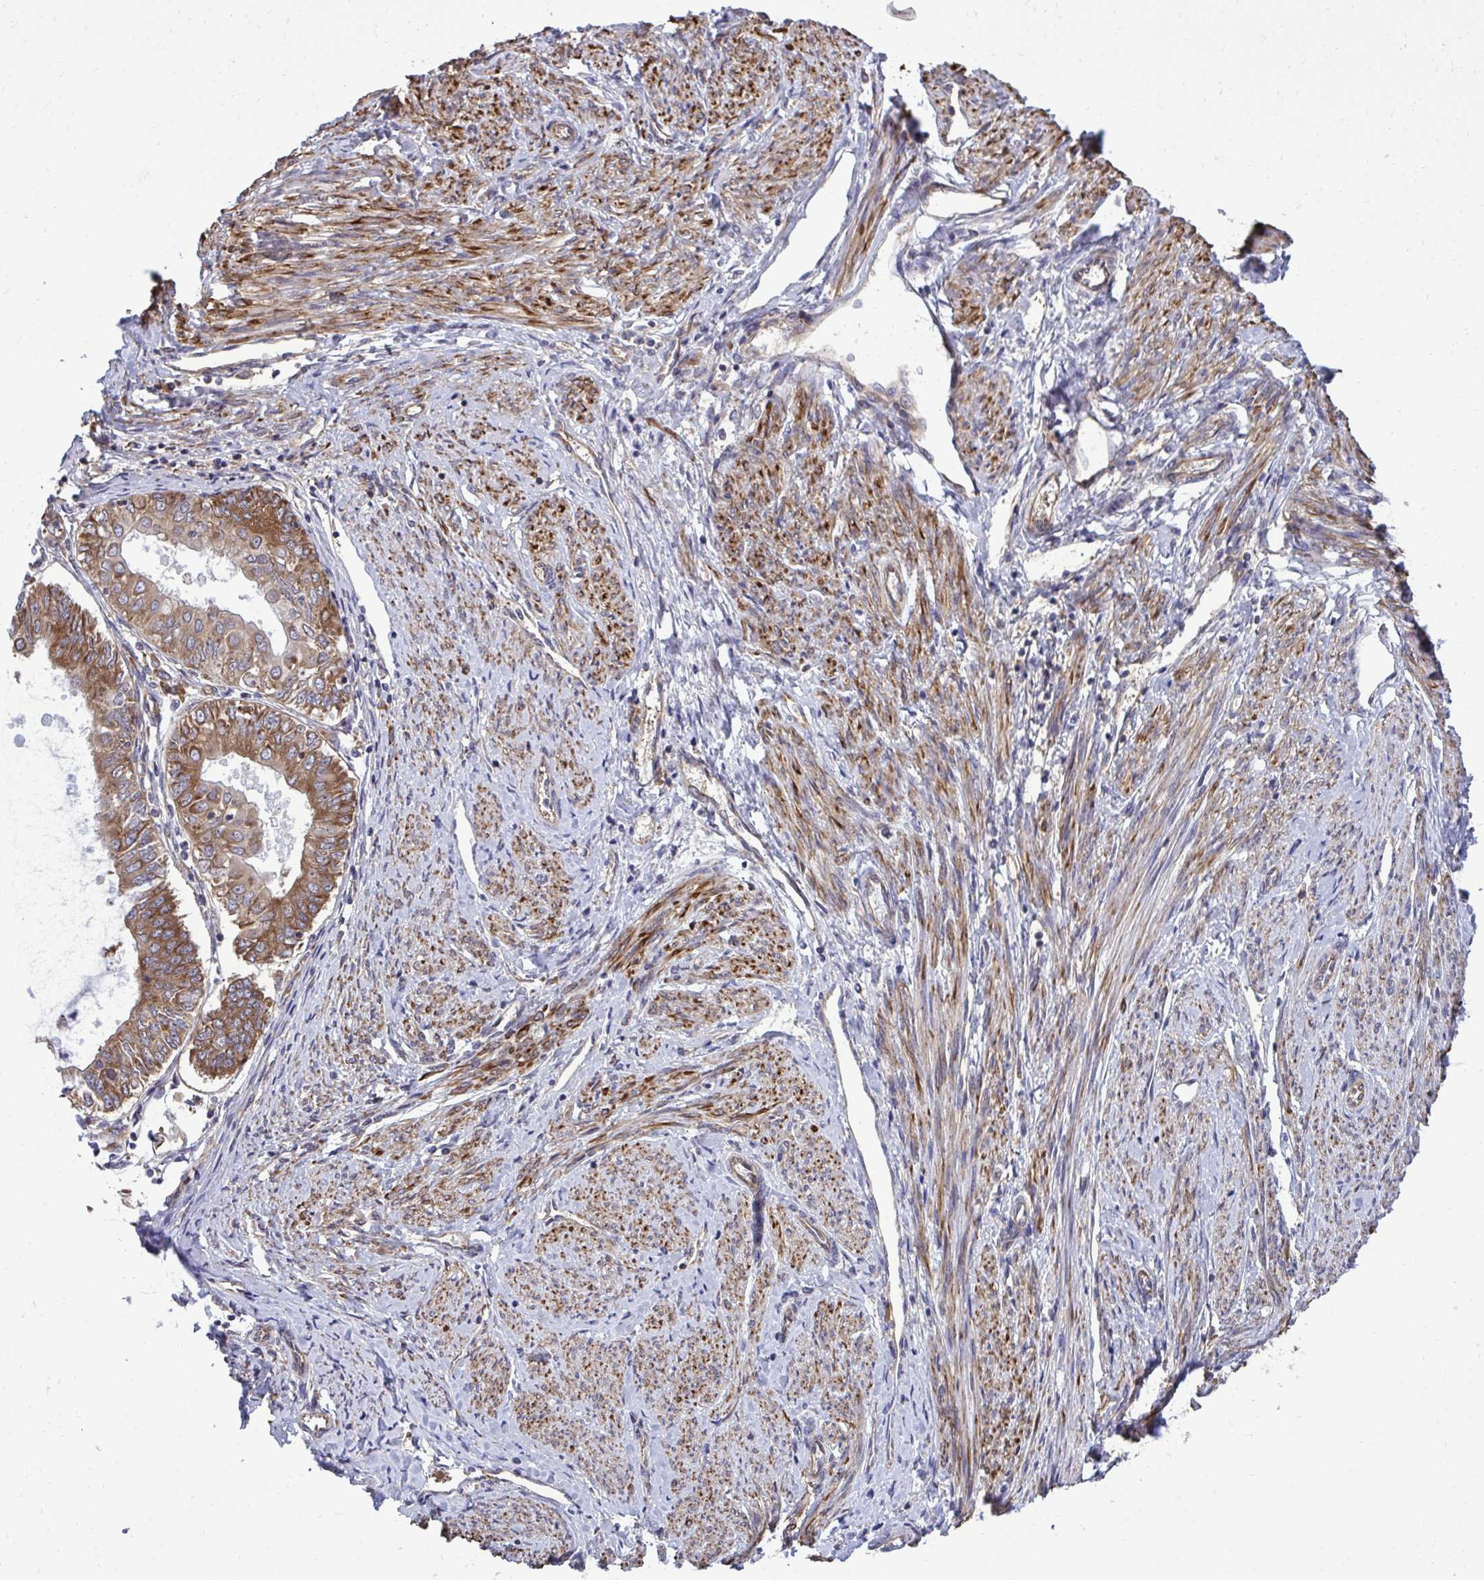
{"staining": {"intensity": "strong", "quantity": ">75%", "location": "cytoplasmic/membranous"}, "tissue": "endometrial cancer", "cell_type": "Tumor cells", "image_type": "cancer", "snomed": [{"axis": "morphology", "description": "Adenocarcinoma, NOS"}, {"axis": "topography", "description": "Endometrium"}], "caption": "Immunohistochemistry (IHC) of endometrial cancer displays high levels of strong cytoplasmic/membranous positivity in about >75% of tumor cells.", "gene": "RPS15", "patient": {"sex": "female", "age": 68}}